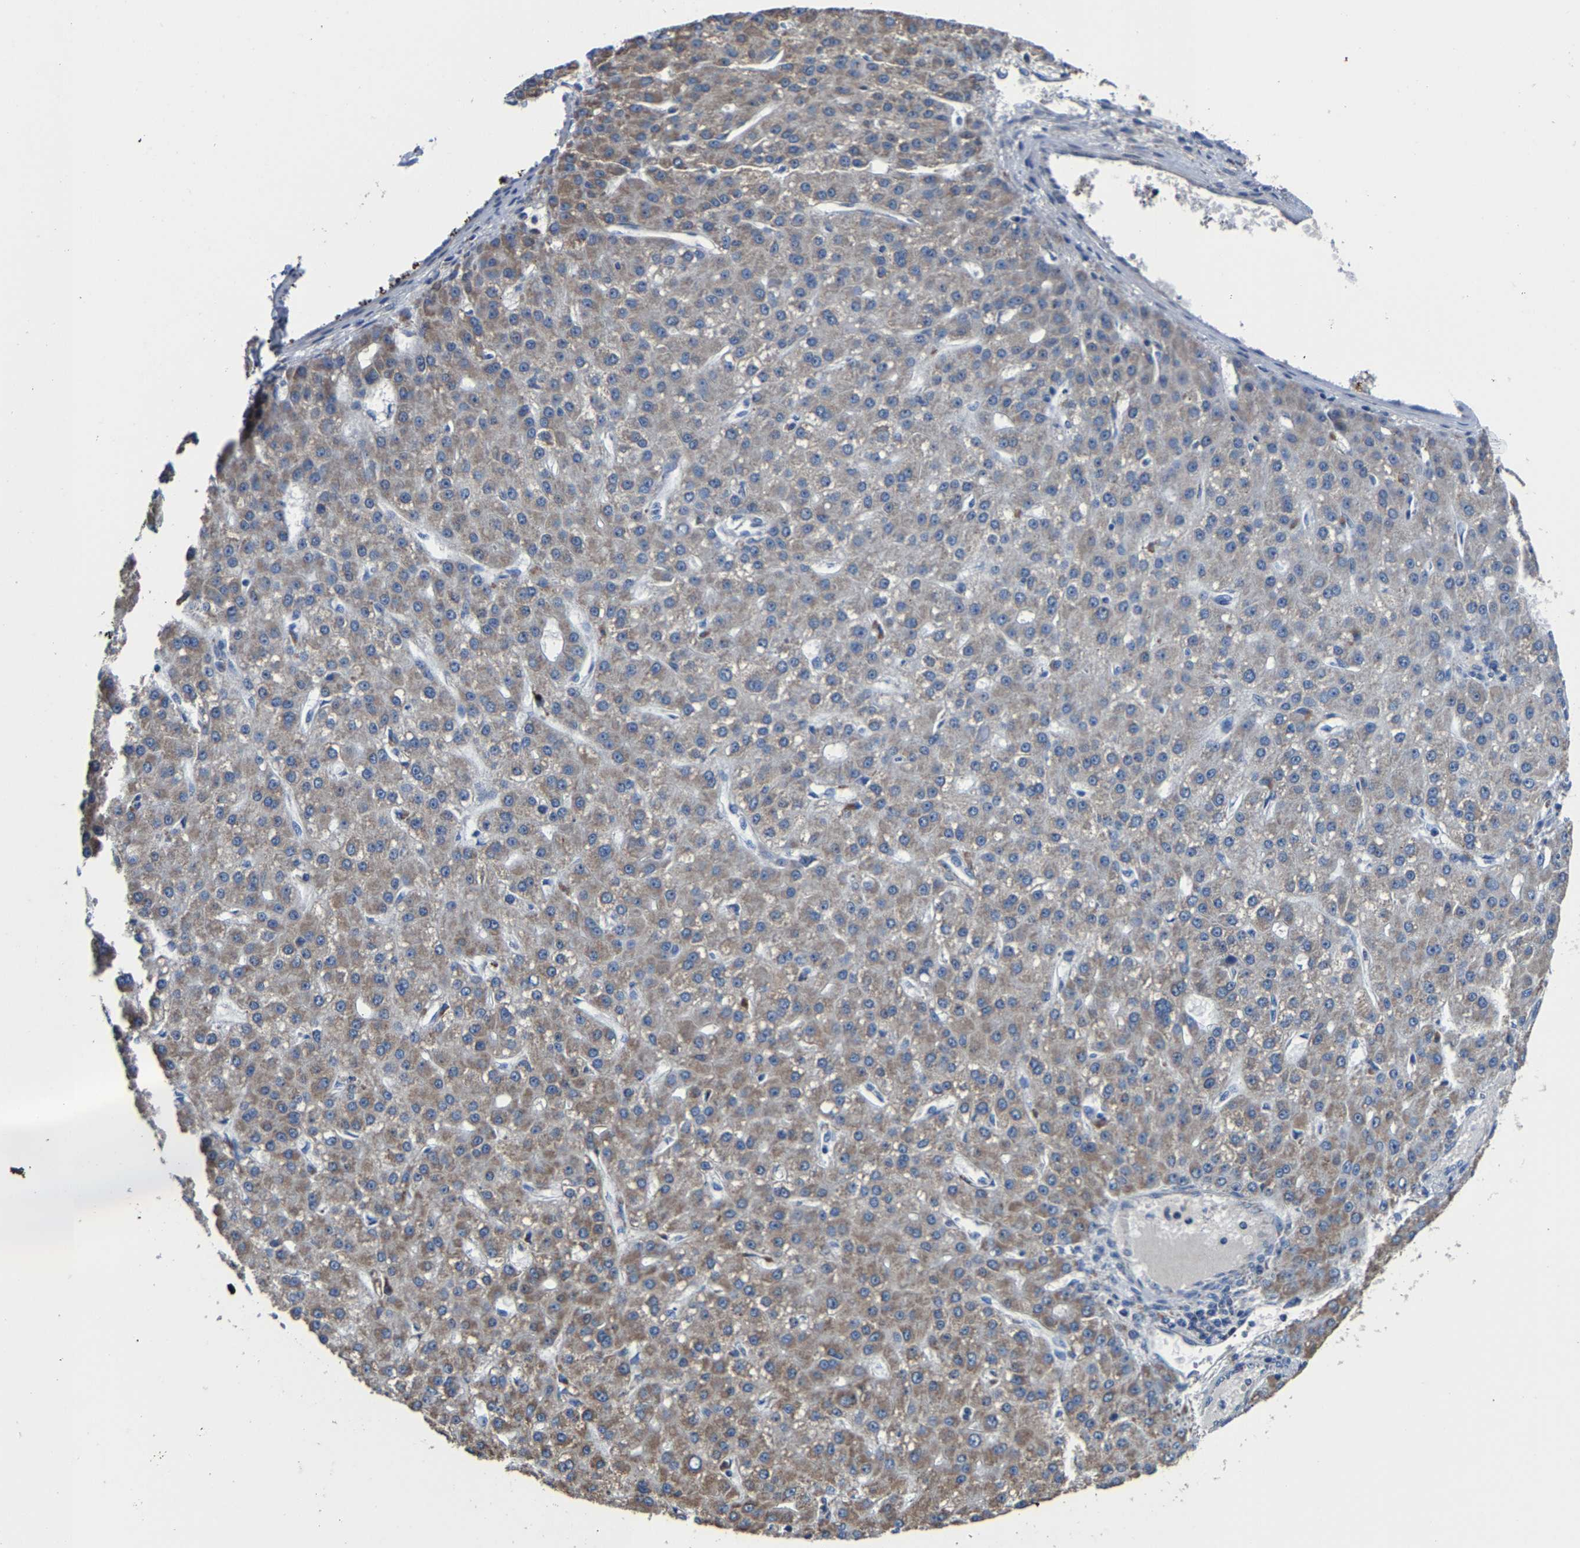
{"staining": {"intensity": "moderate", "quantity": "<25%", "location": "cytoplasmic/membranous"}, "tissue": "liver cancer", "cell_type": "Tumor cells", "image_type": "cancer", "snomed": [{"axis": "morphology", "description": "Carcinoma, Hepatocellular, NOS"}, {"axis": "topography", "description": "Liver"}], "caption": "Immunohistochemical staining of liver hepatocellular carcinoma exhibits low levels of moderate cytoplasmic/membranous protein positivity in approximately <25% of tumor cells.", "gene": "ZCCHC7", "patient": {"sex": "male", "age": 67}}